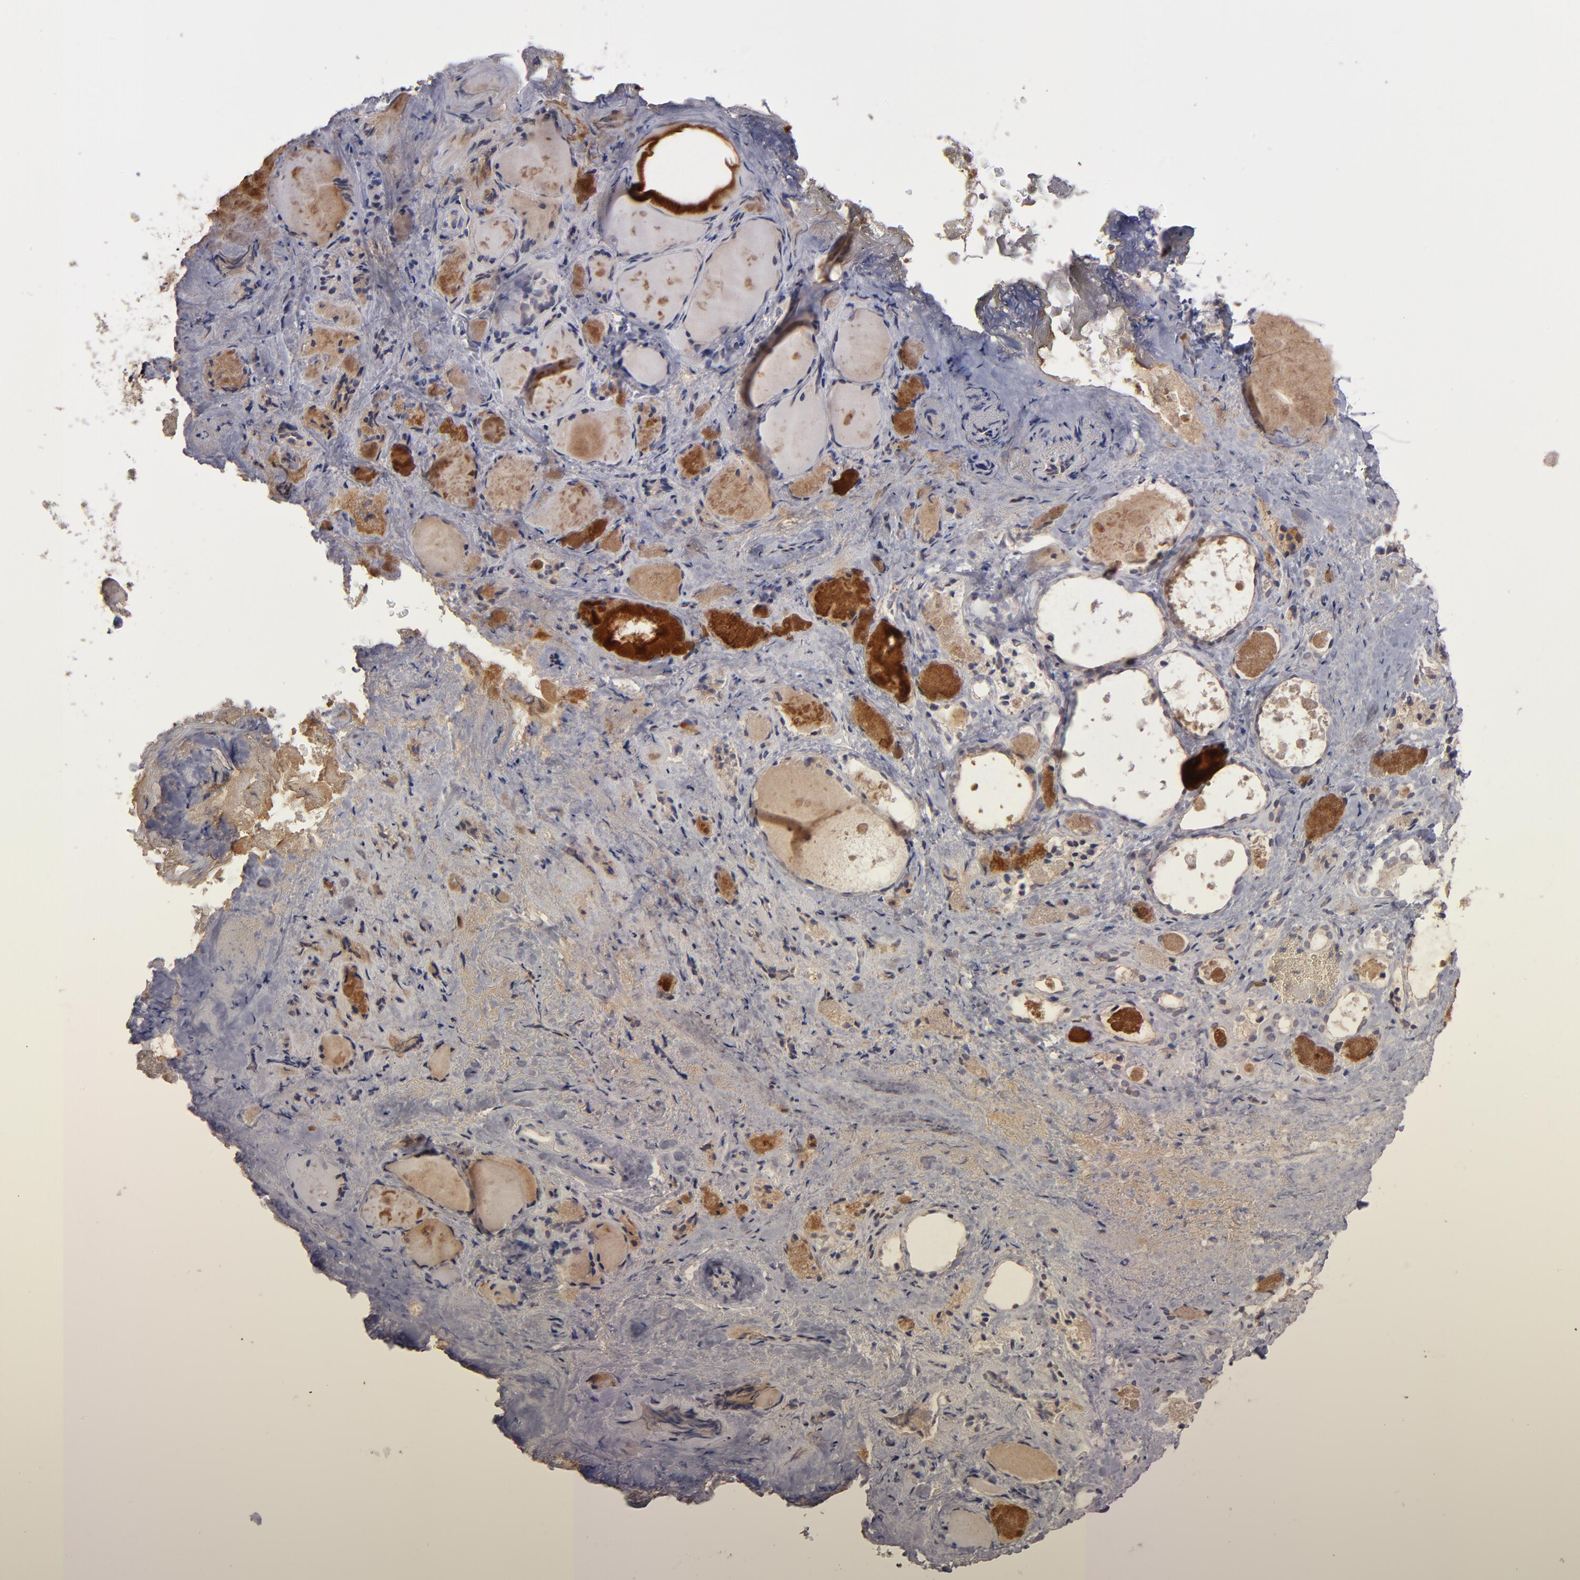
{"staining": {"intensity": "weak", "quantity": "25%-75%", "location": "cytoplasmic/membranous"}, "tissue": "thyroid gland", "cell_type": "Glandular cells", "image_type": "normal", "snomed": [{"axis": "morphology", "description": "Normal tissue, NOS"}, {"axis": "topography", "description": "Thyroid gland"}], "caption": "Thyroid gland stained with a brown dye exhibits weak cytoplasmic/membranous positive positivity in approximately 25%-75% of glandular cells.", "gene": "SERPINA7", "patient": {"sex": "female", "age": 75}}